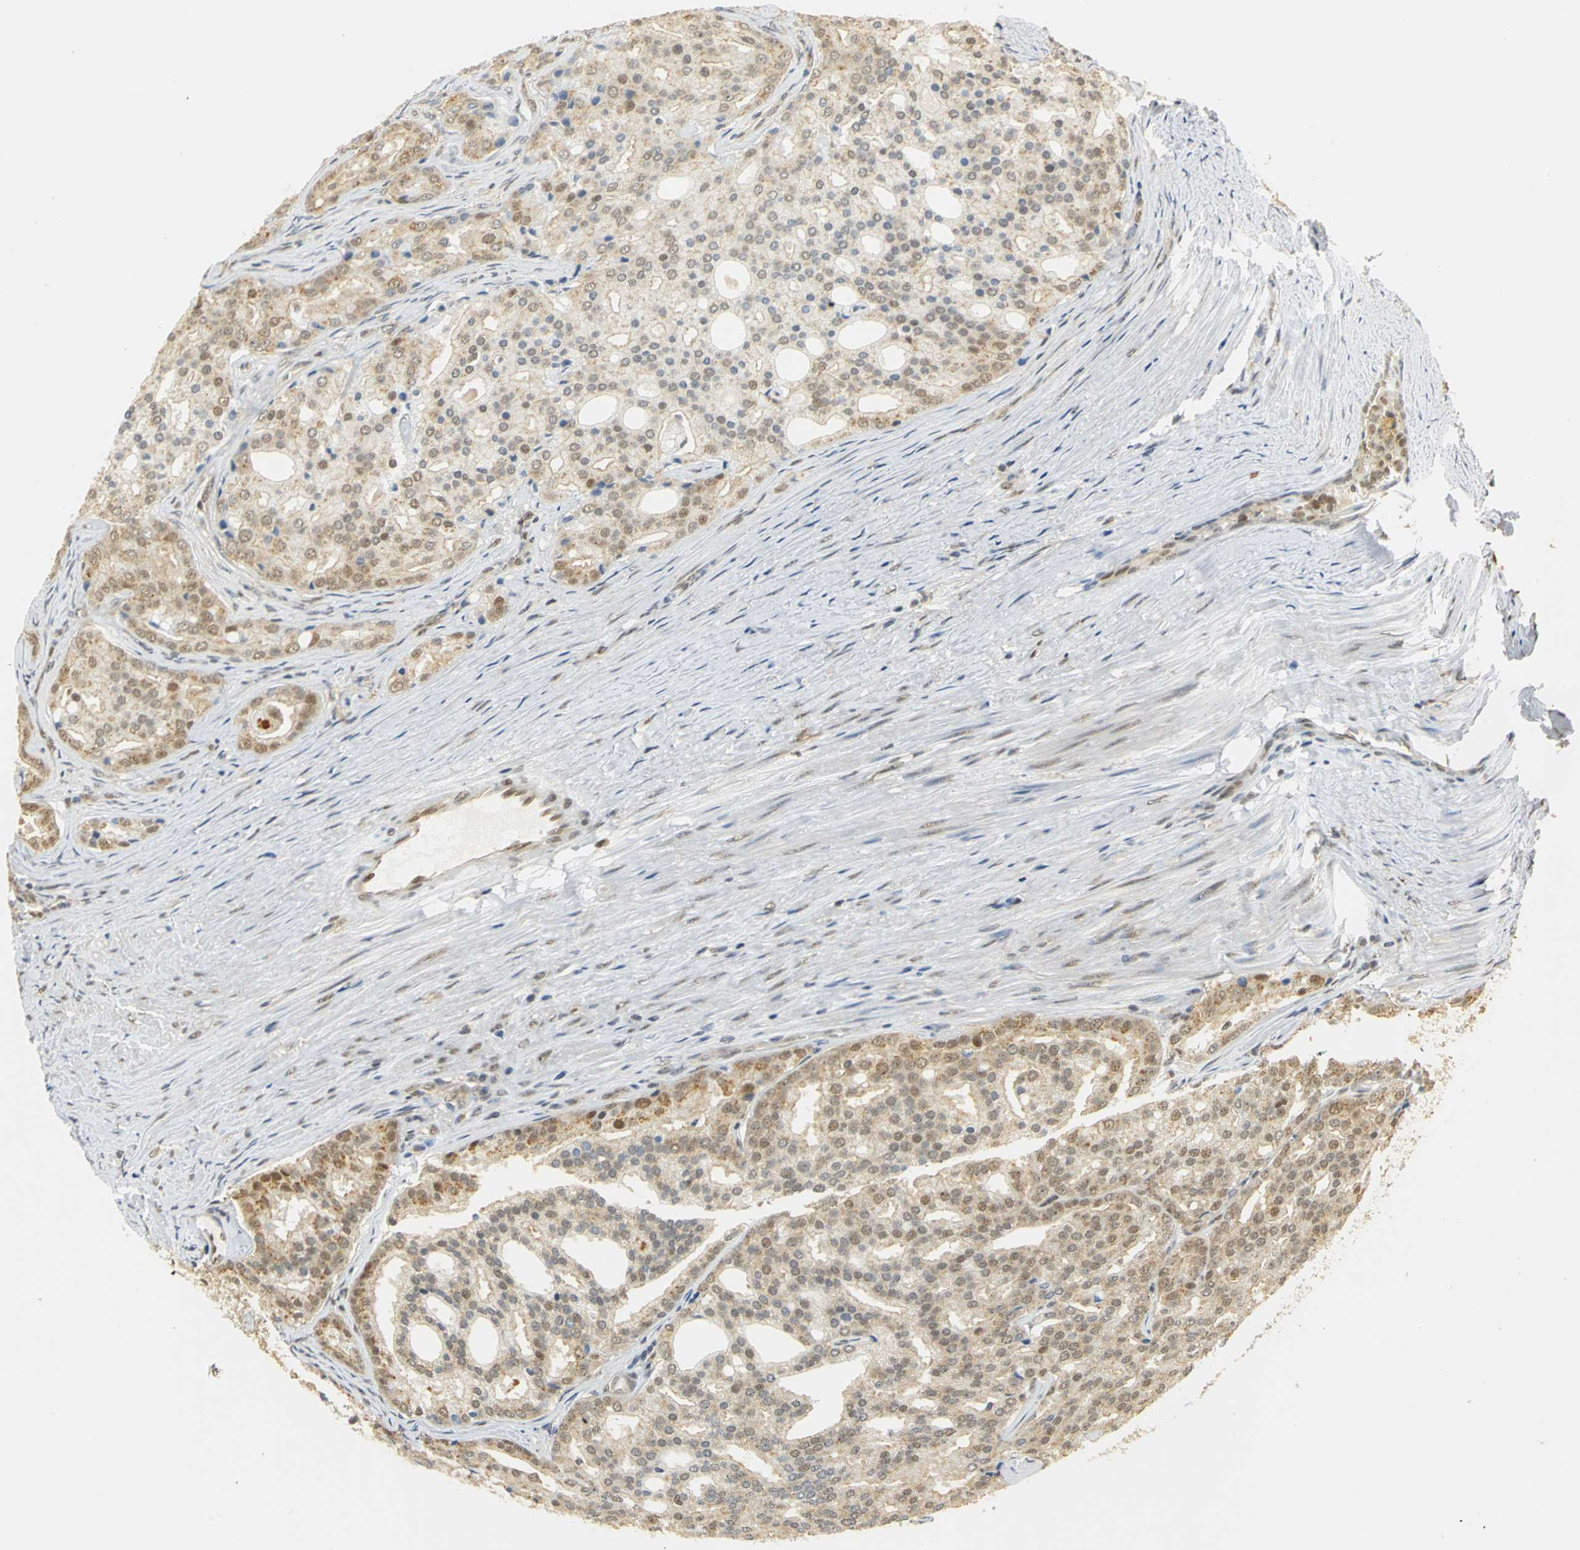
{"staining": {"intensity": "moderate", "quantity": "25%-75%", "location": "cytoplasmic/membranous,nuclear"}, "tissue": "prostate cancer", "cell_type": "Tumor cells", "image_type": "cancer", "snomed": [{"axis": "morphology", "description": "Adenocarcinoma, High grade"}, {"axis": "topography", "description": "Prostate"}], "caption": "A medium amount of moderate cytoplasmic/membranous and nuclear expression is seen in approximately 25%-75% of tumor cells in adenocarcinoma (high-grade) (prostate) tissue. The staining was performed using DAB (3,3'-diaminobenzidine), with brown indicating positive protein expression. Nuclei are stained blue with hematoxylin.", "gene": "DDX5", "patient": {"sex": "male", "age": 64}}